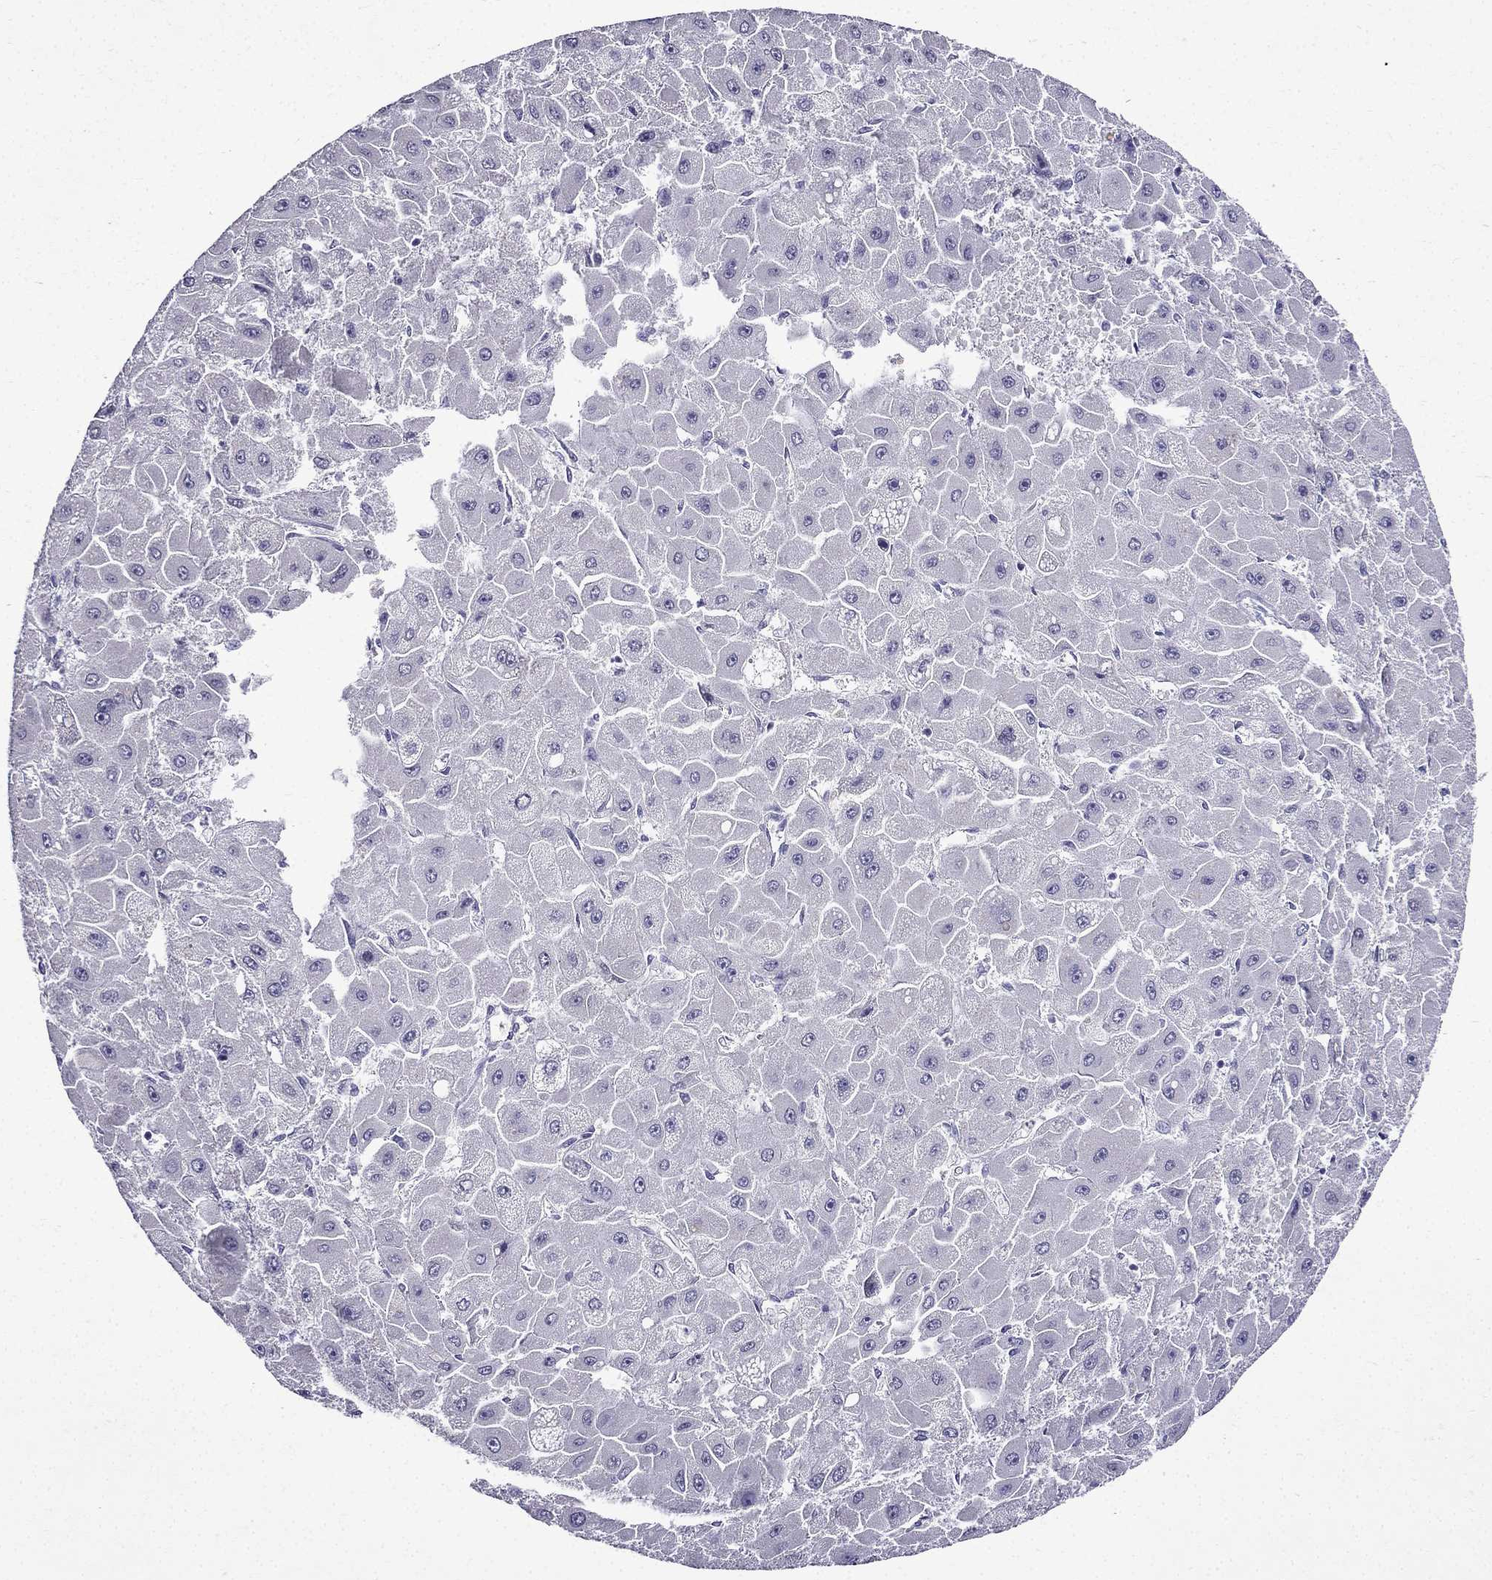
{"staining": {"intensity": "negative", "quantity": "none", "location": "none"}, "tissue": "liver cancer", "cell_type": "Tumor cells", "image_type": "cancer", "snomed": [{"axis": "morphology", "description": "Carcinoma, Hepatocellular, NOS"}, {"axis": "topography", "description": "Liver"}], "caption": "Tumor cells show no significant positivity in liver cancer (hepatocellular carcinoma).", "gene": "DNAH17", "patient": {"sex": "female", "age": 25}}